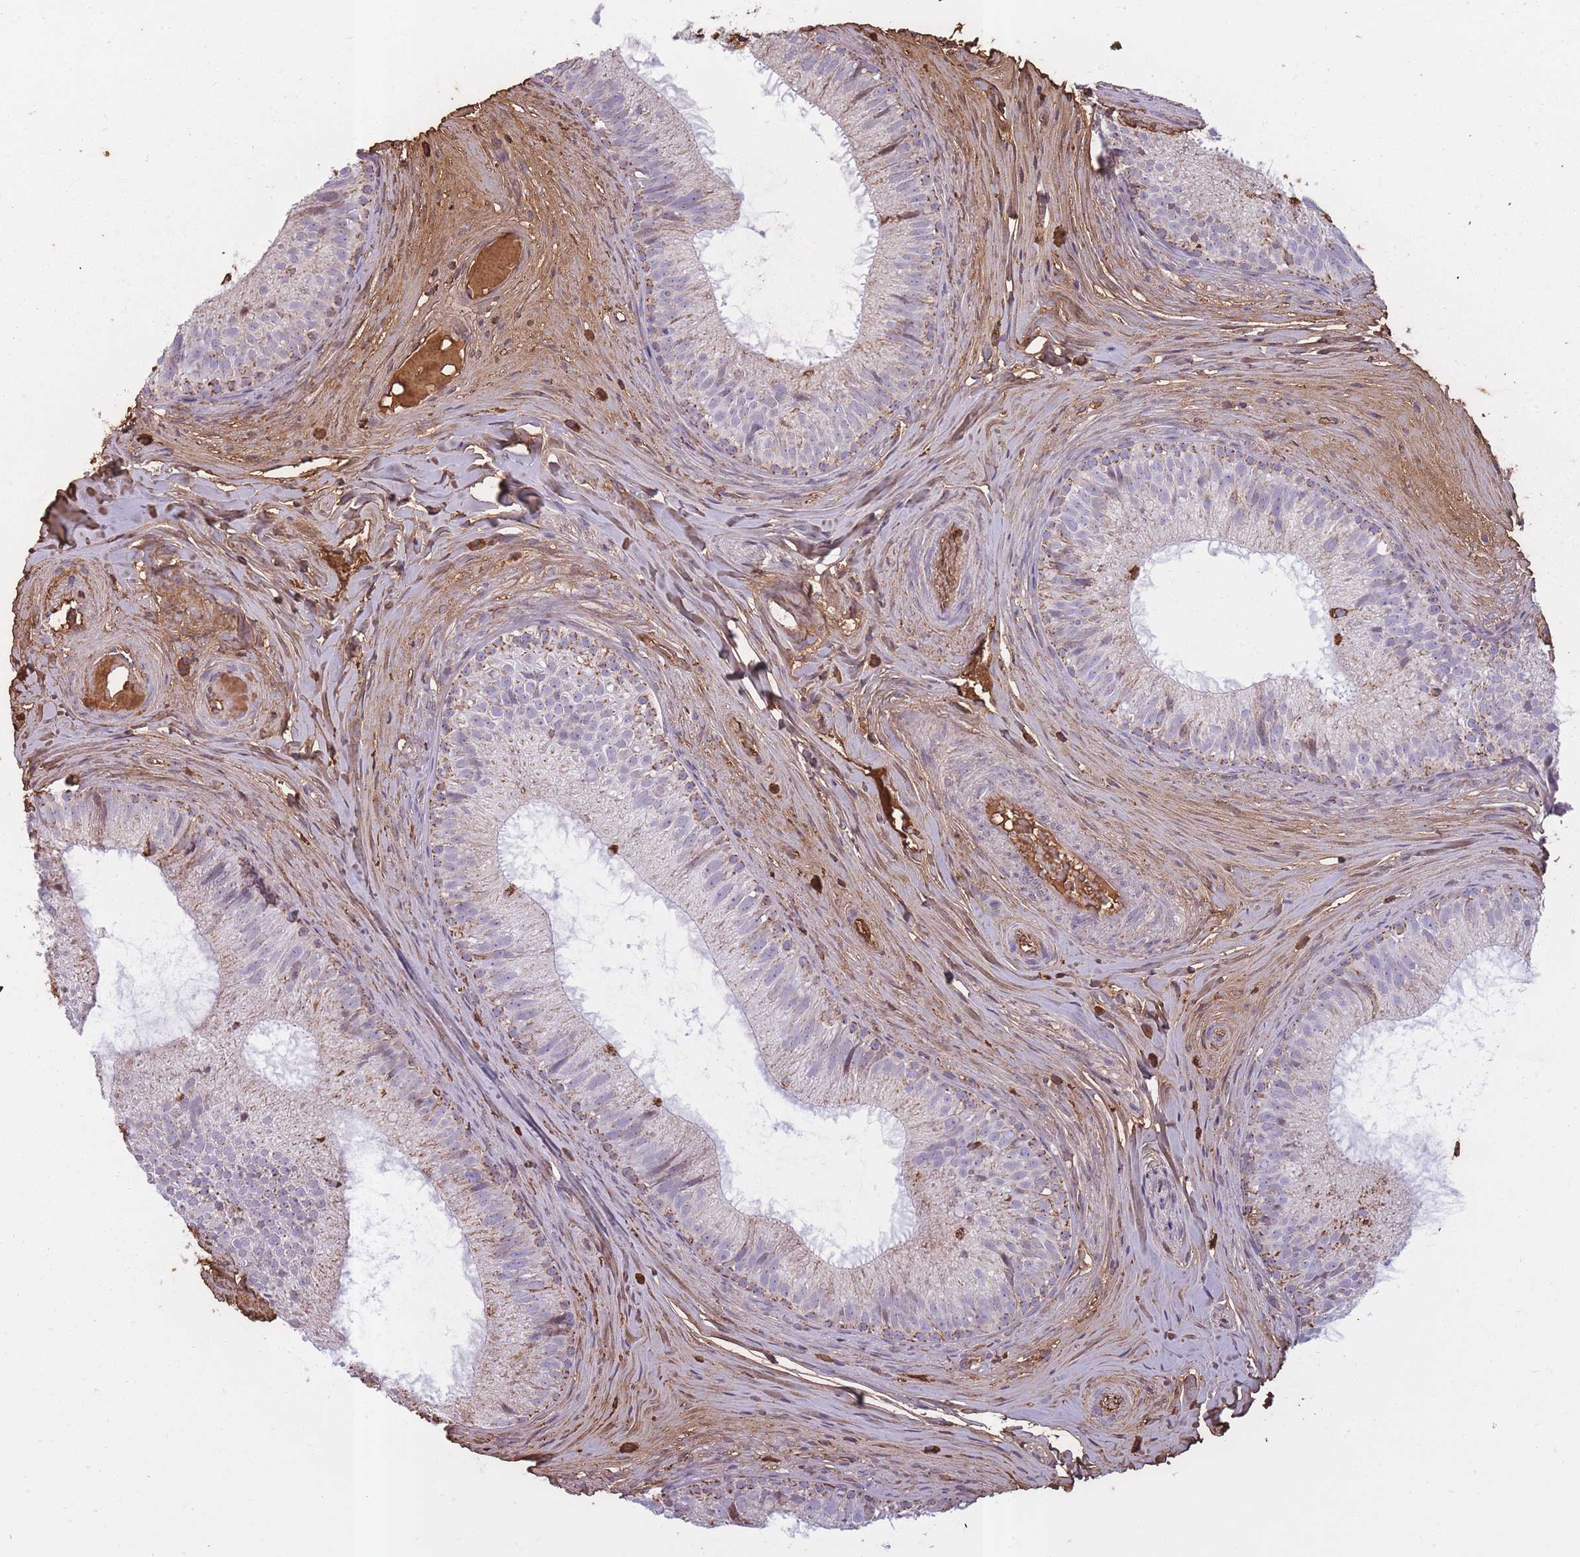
{"staining": {"intensity": "moderate", "quantity": "25%-75%", "location": "cytoplasmic/membranous"}, "tissue": "epididymis", "cell_type": "Glandular cells", "image_type": "normal", "snomed": [{"axis": "morphology", "description": "Normal tissue, NOS"}, {"axis": "topography", "description": "Epididymis"}], "caption": "Immunohistochemistry micrograph of unremarkable epididymis stained for a protein (brown), which demonstrates medium levels of moderate cytoplasmic/membranous staining in about 25%-75% of glandular cells.", "gene": "KAT2A", "patient": {"sex": "male", "age": 34}}